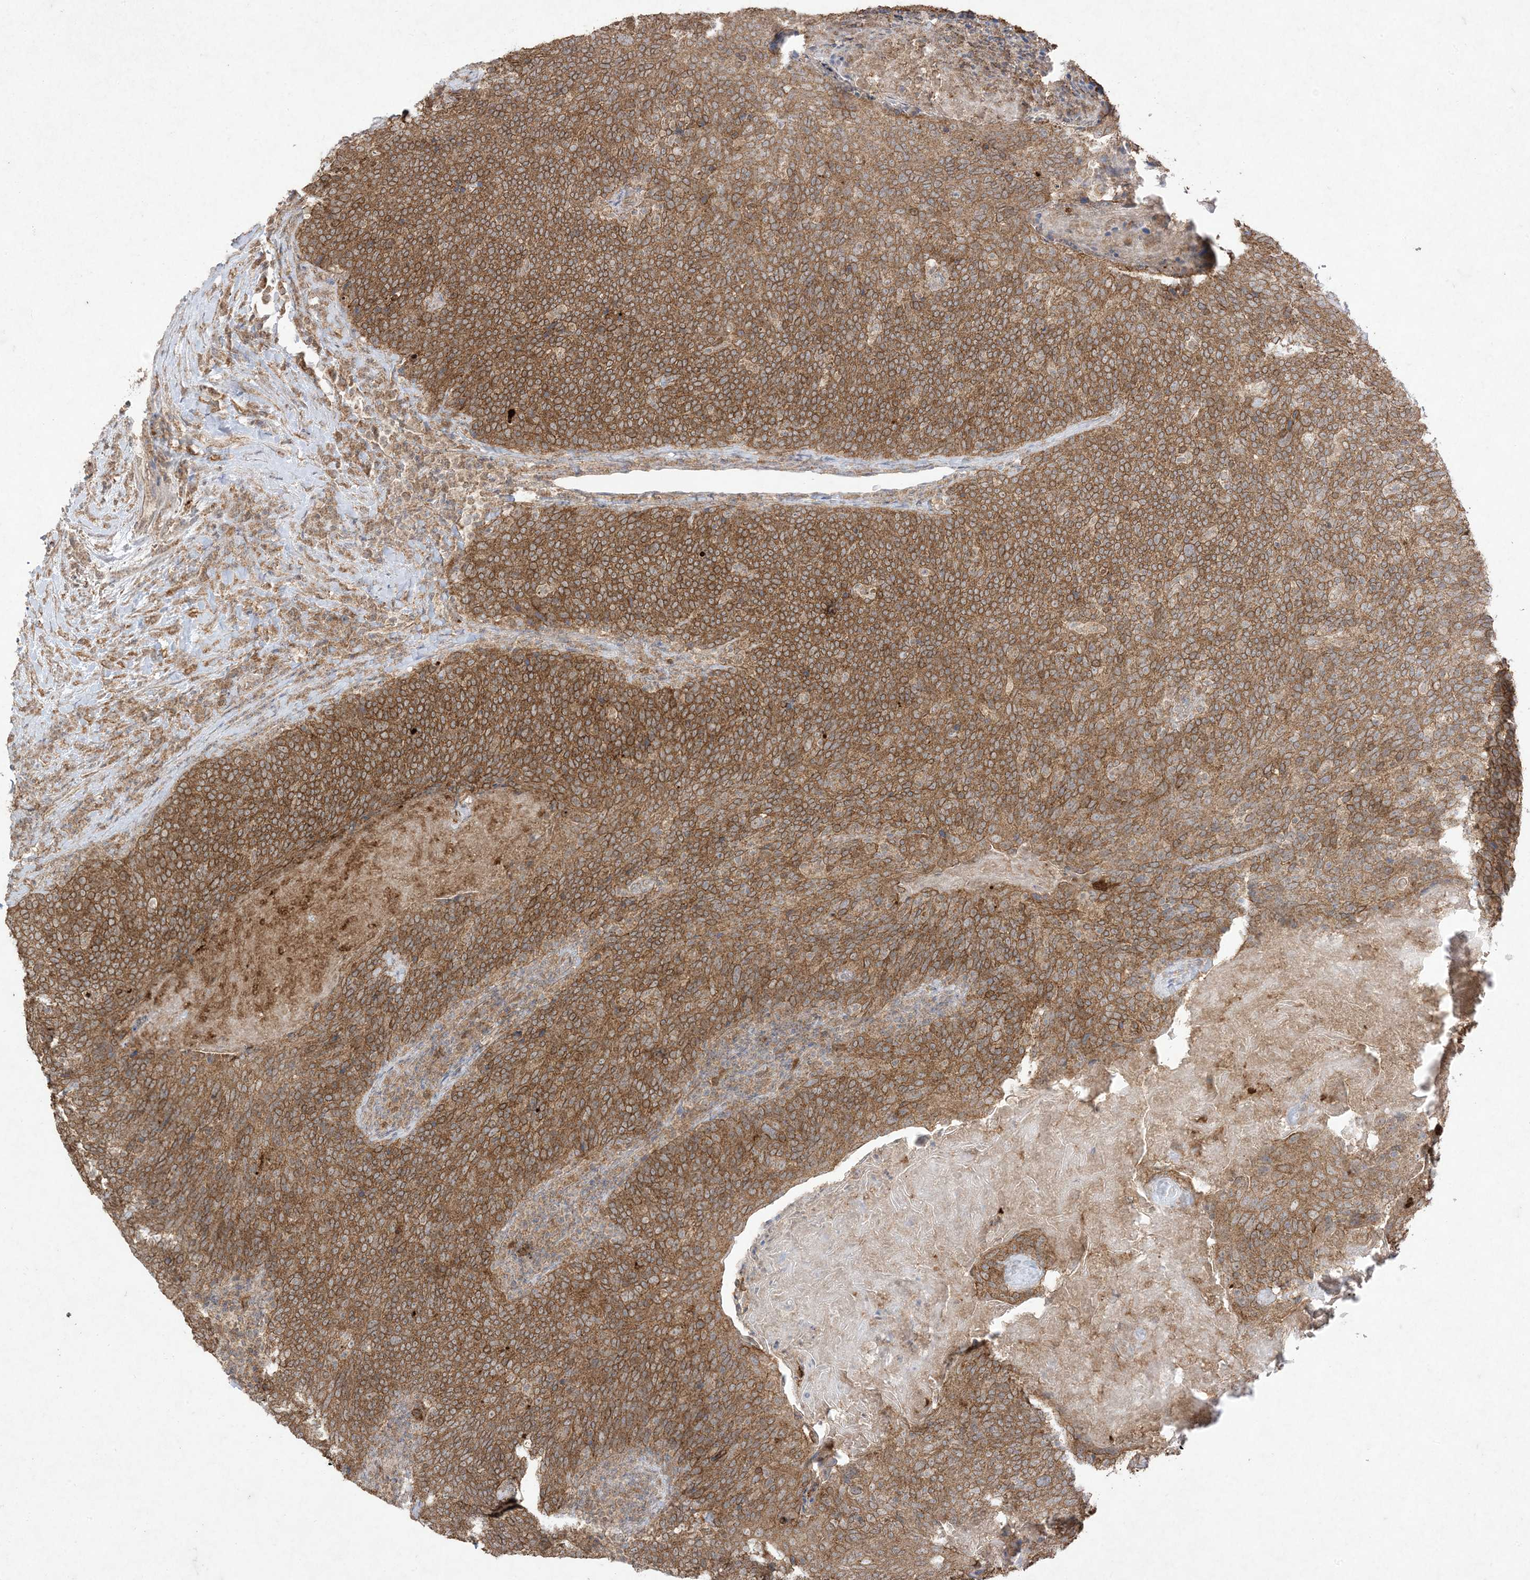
{"staining": {"intensity": "moderate", "quantity": ">75%", "location": "cytoplasmic/membranous"}, "tissue": "head and neck cancer", "cell_type": "Tumor cells", "image_type": "cancer", "snomed": [{"axis": "morphology", "description": "Squamous cell carcinoma, NOS"}, {"axis": "morphology", "description": "Squamous cell carcinoma, metastatic, NOS"}, {"axis": "topography", "description": "Lymph node"}, {"axis": "topography", "description": "Head-Neck"}], "caption": "Head and neck cancer stained with a brown dye shows moderate cytoplasmic/membranous positive expression in approximately >75% of tumor cells.", "gene": "UBE2C", "patient": {"sex": "male", "age": 62}}